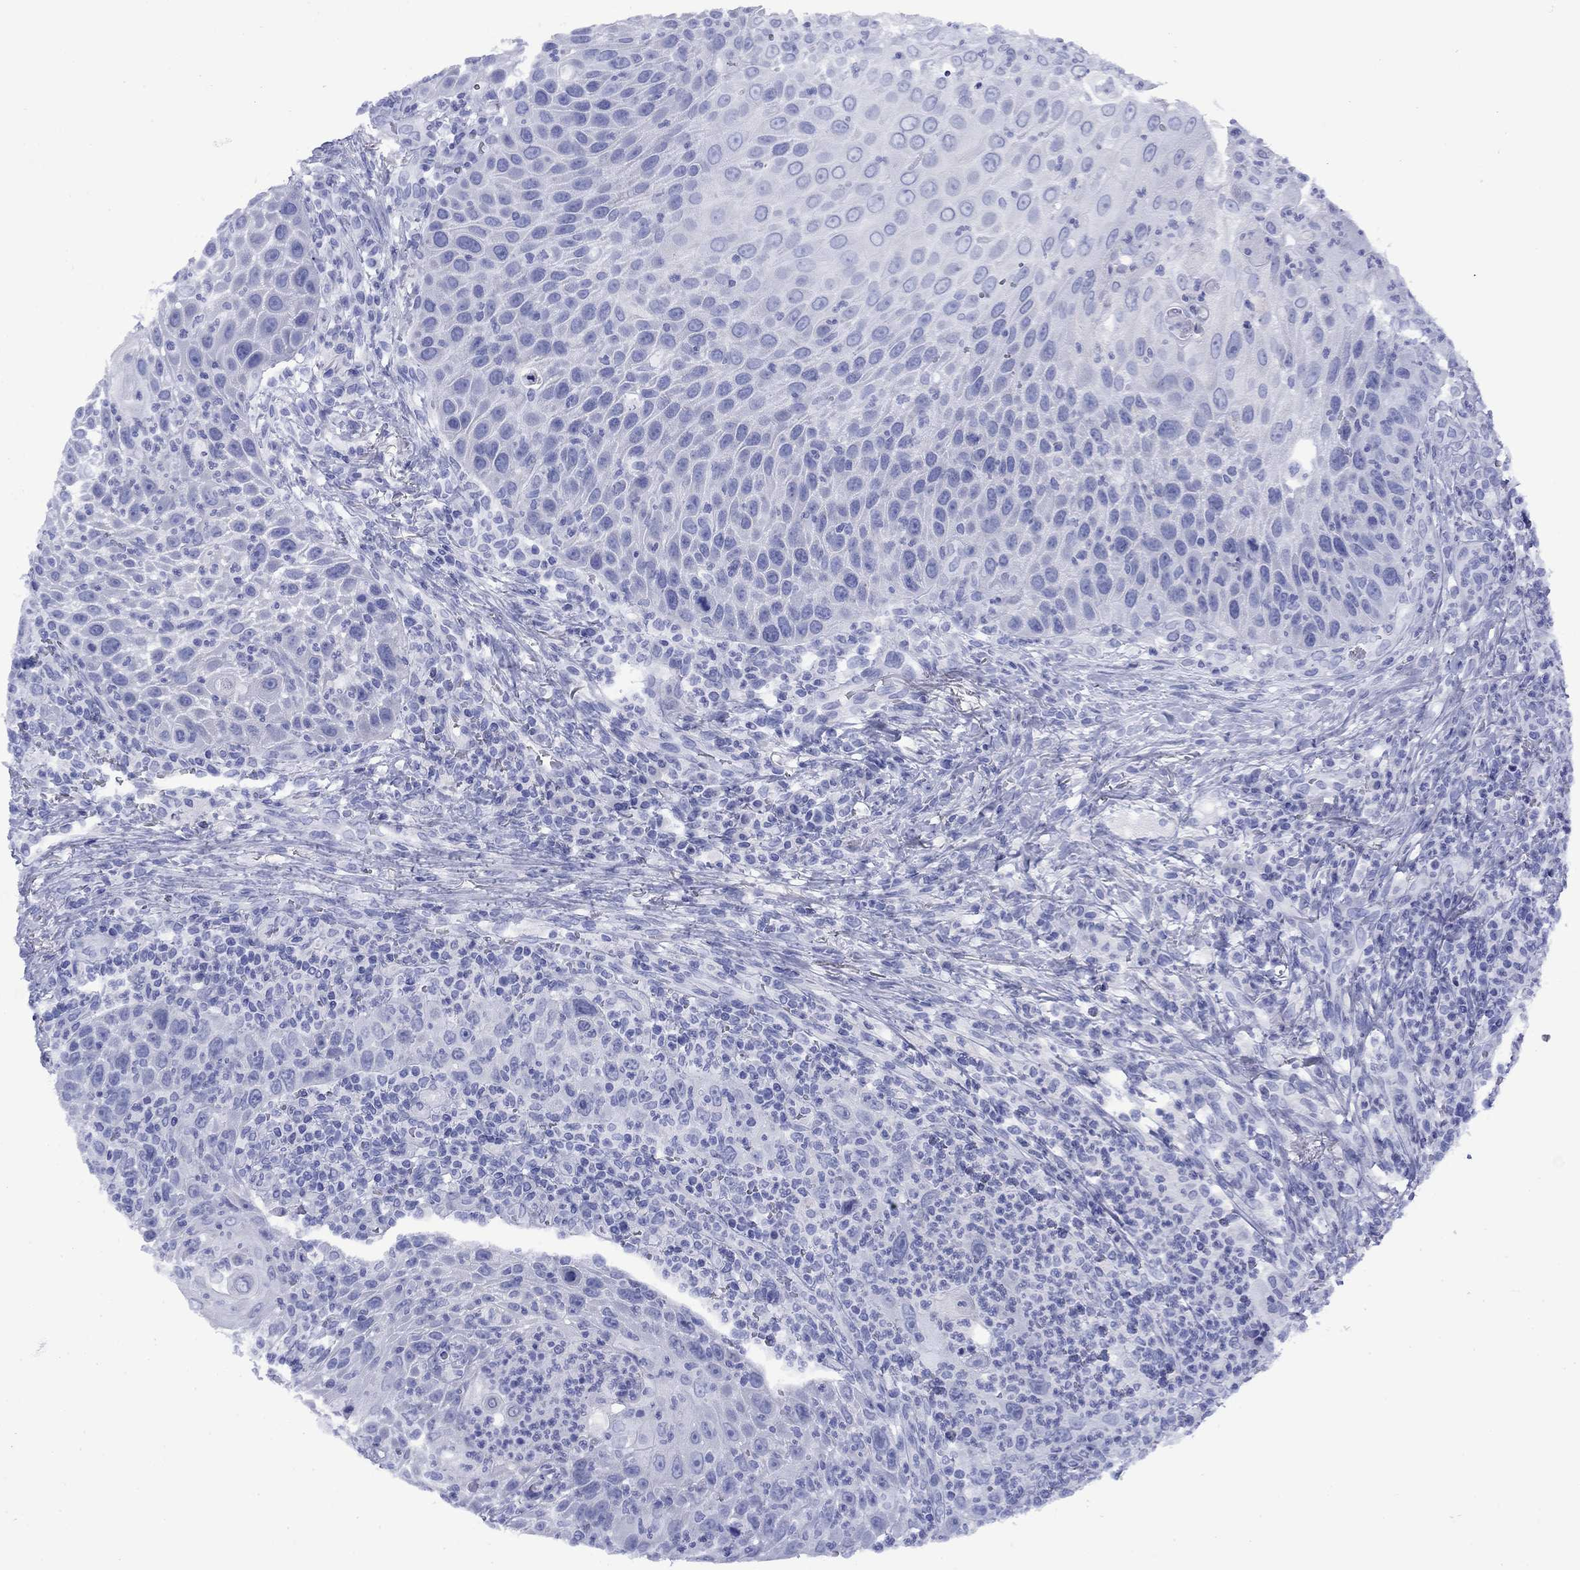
{"staining": {"intensity": "negative", "quantity": "none", "location": "none"}, "tissue": "head and neck cancer", "cell_type": "Tumor cells", "image_type": "cancer", "snomed": [{"axis": "morphology", "description": "Squamous cell carcinoma, NOS"}, {"axis": "topography", "description": "Head-Neck"}], "caption": "There is no significant positivity in tumor cells of head and neck cancer.", "gene": "GIP", "patient": {"sex": "male", "age": 69}}